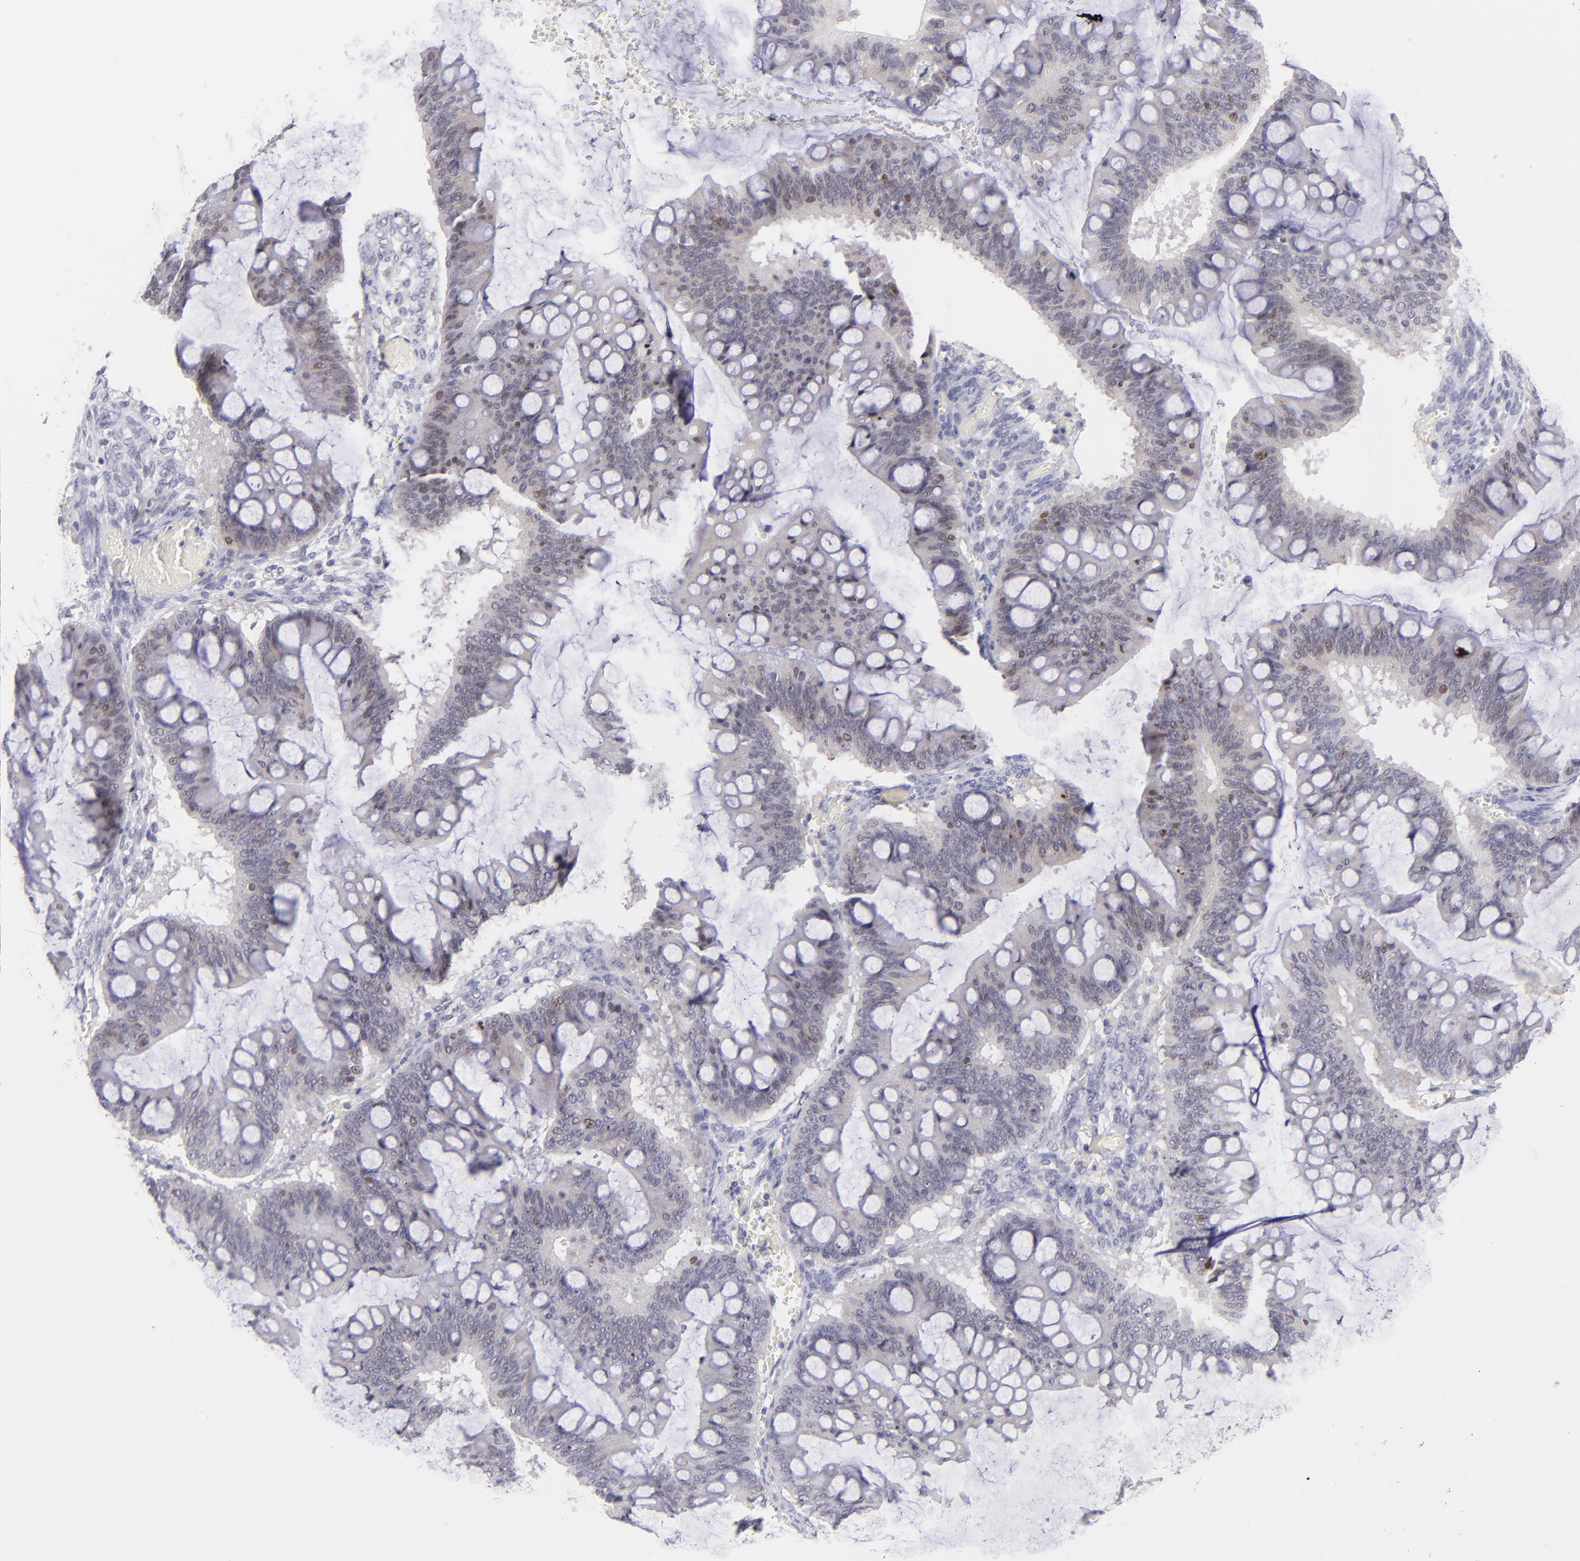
{"staining": {"intensity": "weak", "quantity": "25%-75%", "location": "cytoplasmic/membranous"}, "tissue": "ovarian cancer", "cell_type": "Tumor cells", "image_type": "cancer", "snomed": [{"axis": "morphology", "description": "Cystadenocarcinoma, mucinous, NOS"}, {"axis": "topography", "description": "Ovary"}], "caption": "Human ovarian mucinous cystadenocarcinoma stained with a brown dye displays weak cytoplasmic/membranous positive staining in about 25%-75% of tumor cells.", "gene": "POU2F1", "patient": {"sex": "female", "age": 73}}